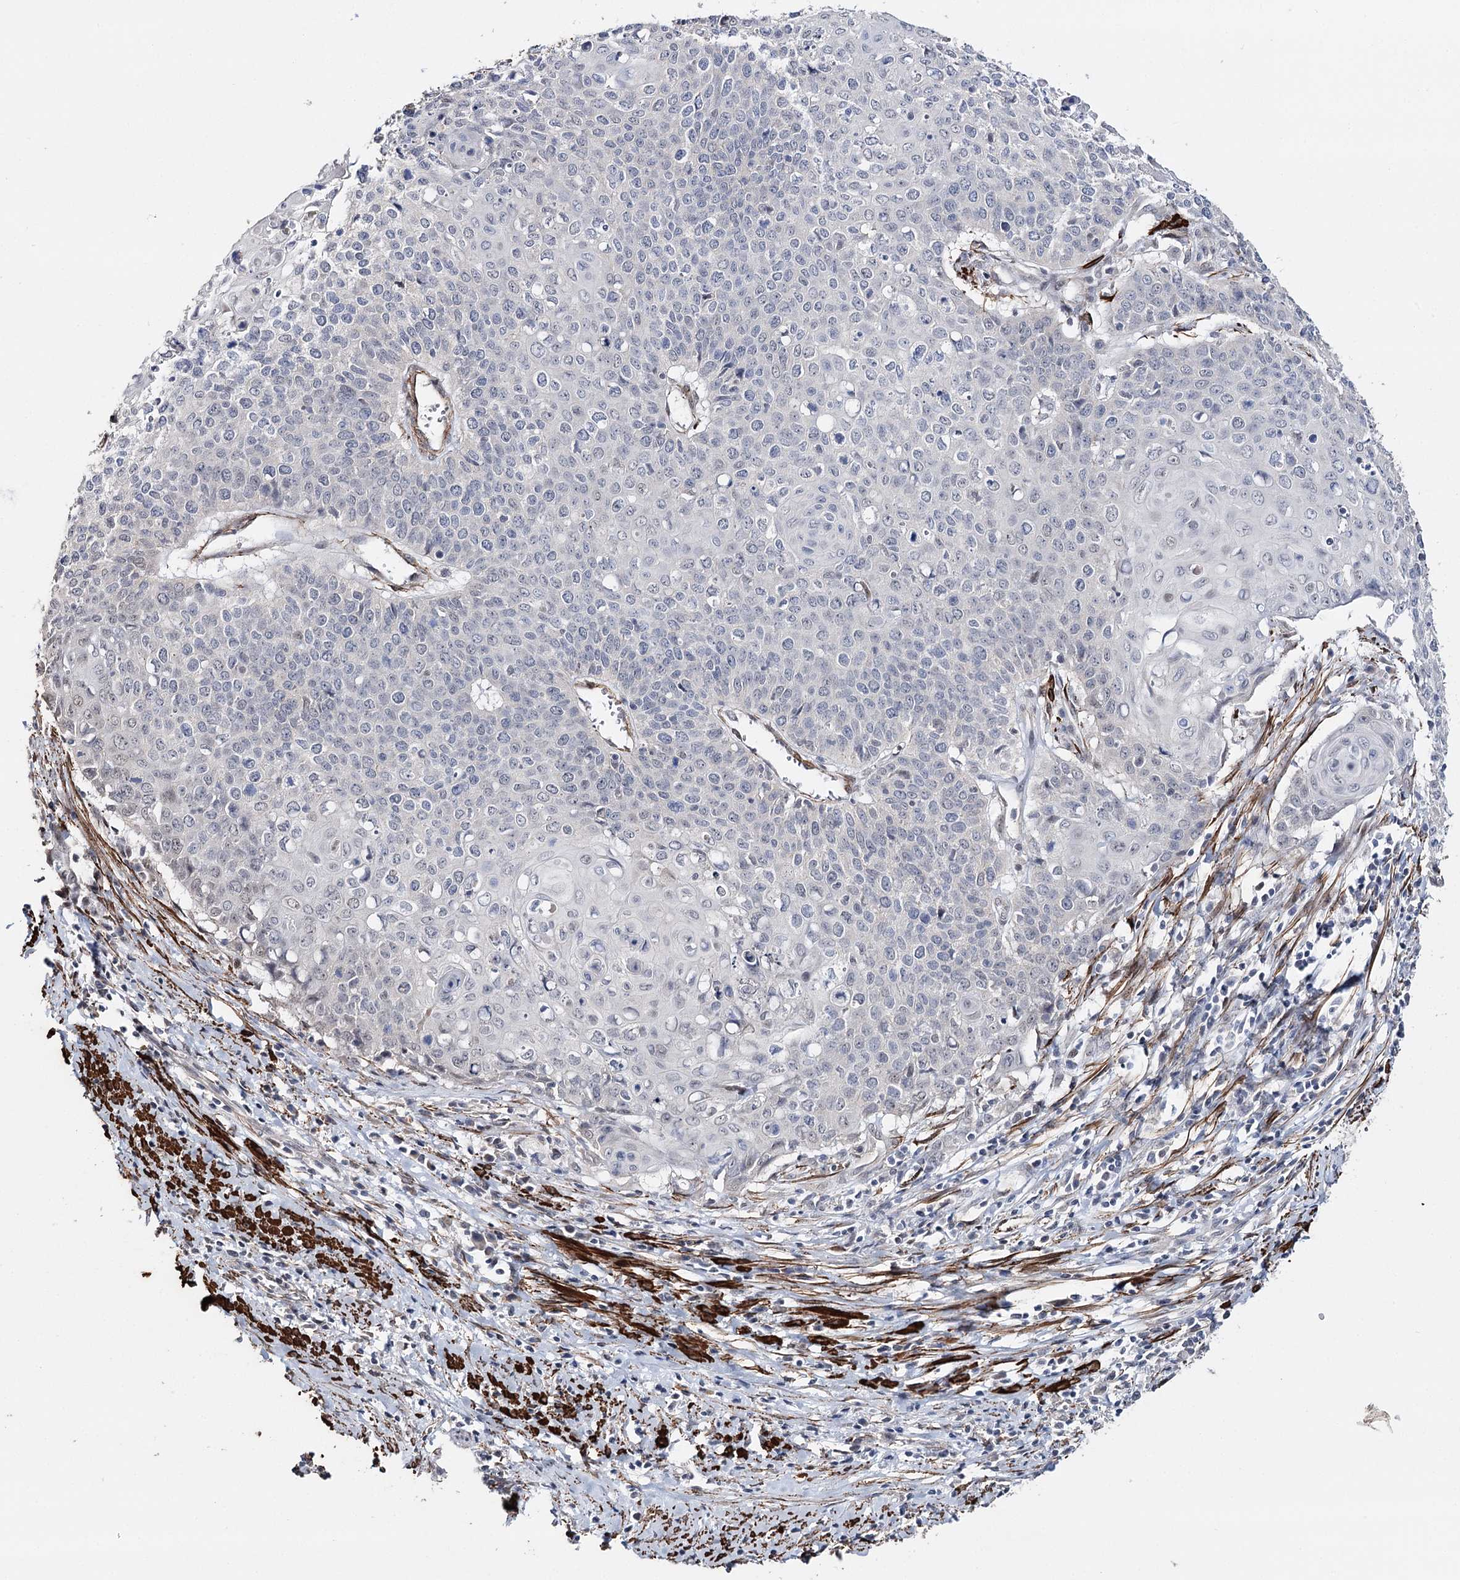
{"staining": {"intensity": "negative", "quantity": "none", "location": "none"}, "tissue": "cervical cancer", "cell_type": "Tumor cells", "image_type": "cancer", "snomed": [{"axis": "morphology", "description": "Squamous cell carcinoma, NOS"}, {"axis": "topography", "description": "Cervix"}], "caption": "DAB (3,3'-diaminobenzidine) immunohistochemical staining of human squamous cell carcinoma (cervical) demonstrates no significant staining in tumor cells.", "gene": "CFAP46", "patient": {"sex": "female", "age": 39}}